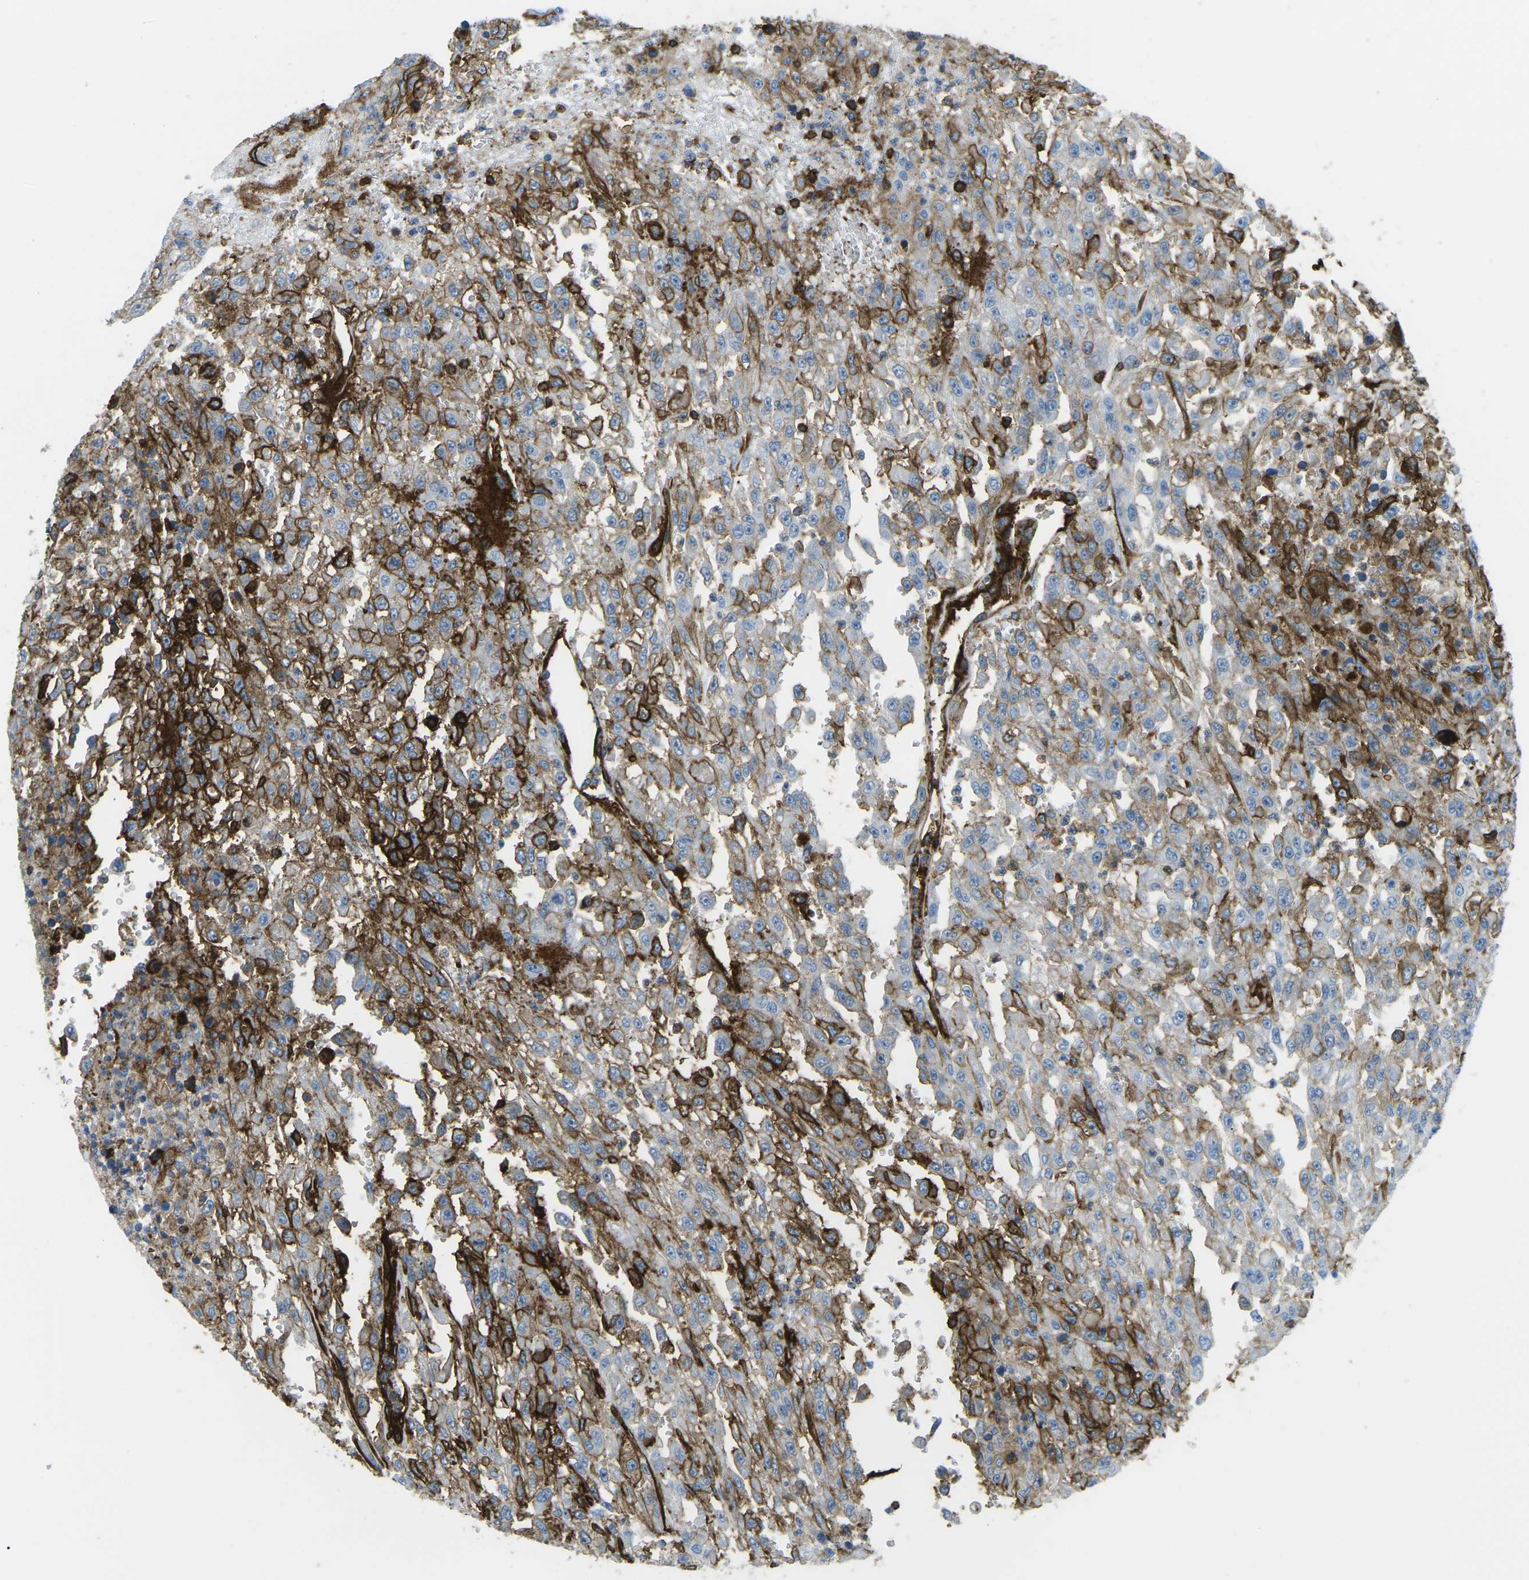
{"staining": {"intensity": "strong", "quantity": "25%-75%", "location": "cytoplasmic/membranous"}, "tissue": "urothelial cancer", "cell_type": "Tumor cells", "image_type": "cancer", "snomed": [{"axis": "morphology", "description": "Urothelial carcinoma, High grade"}, {"axis": "topography", "description": "Urinary bladder"}], "caption": "Protein expression analysis of human urothelial carcinoma (high-grade) reveals strong cytoplasmic/membranous staining in about 25%-75% of tumor cells.", "gene": "HLA-B", "patient": {"sex": "male", "age": 46}}